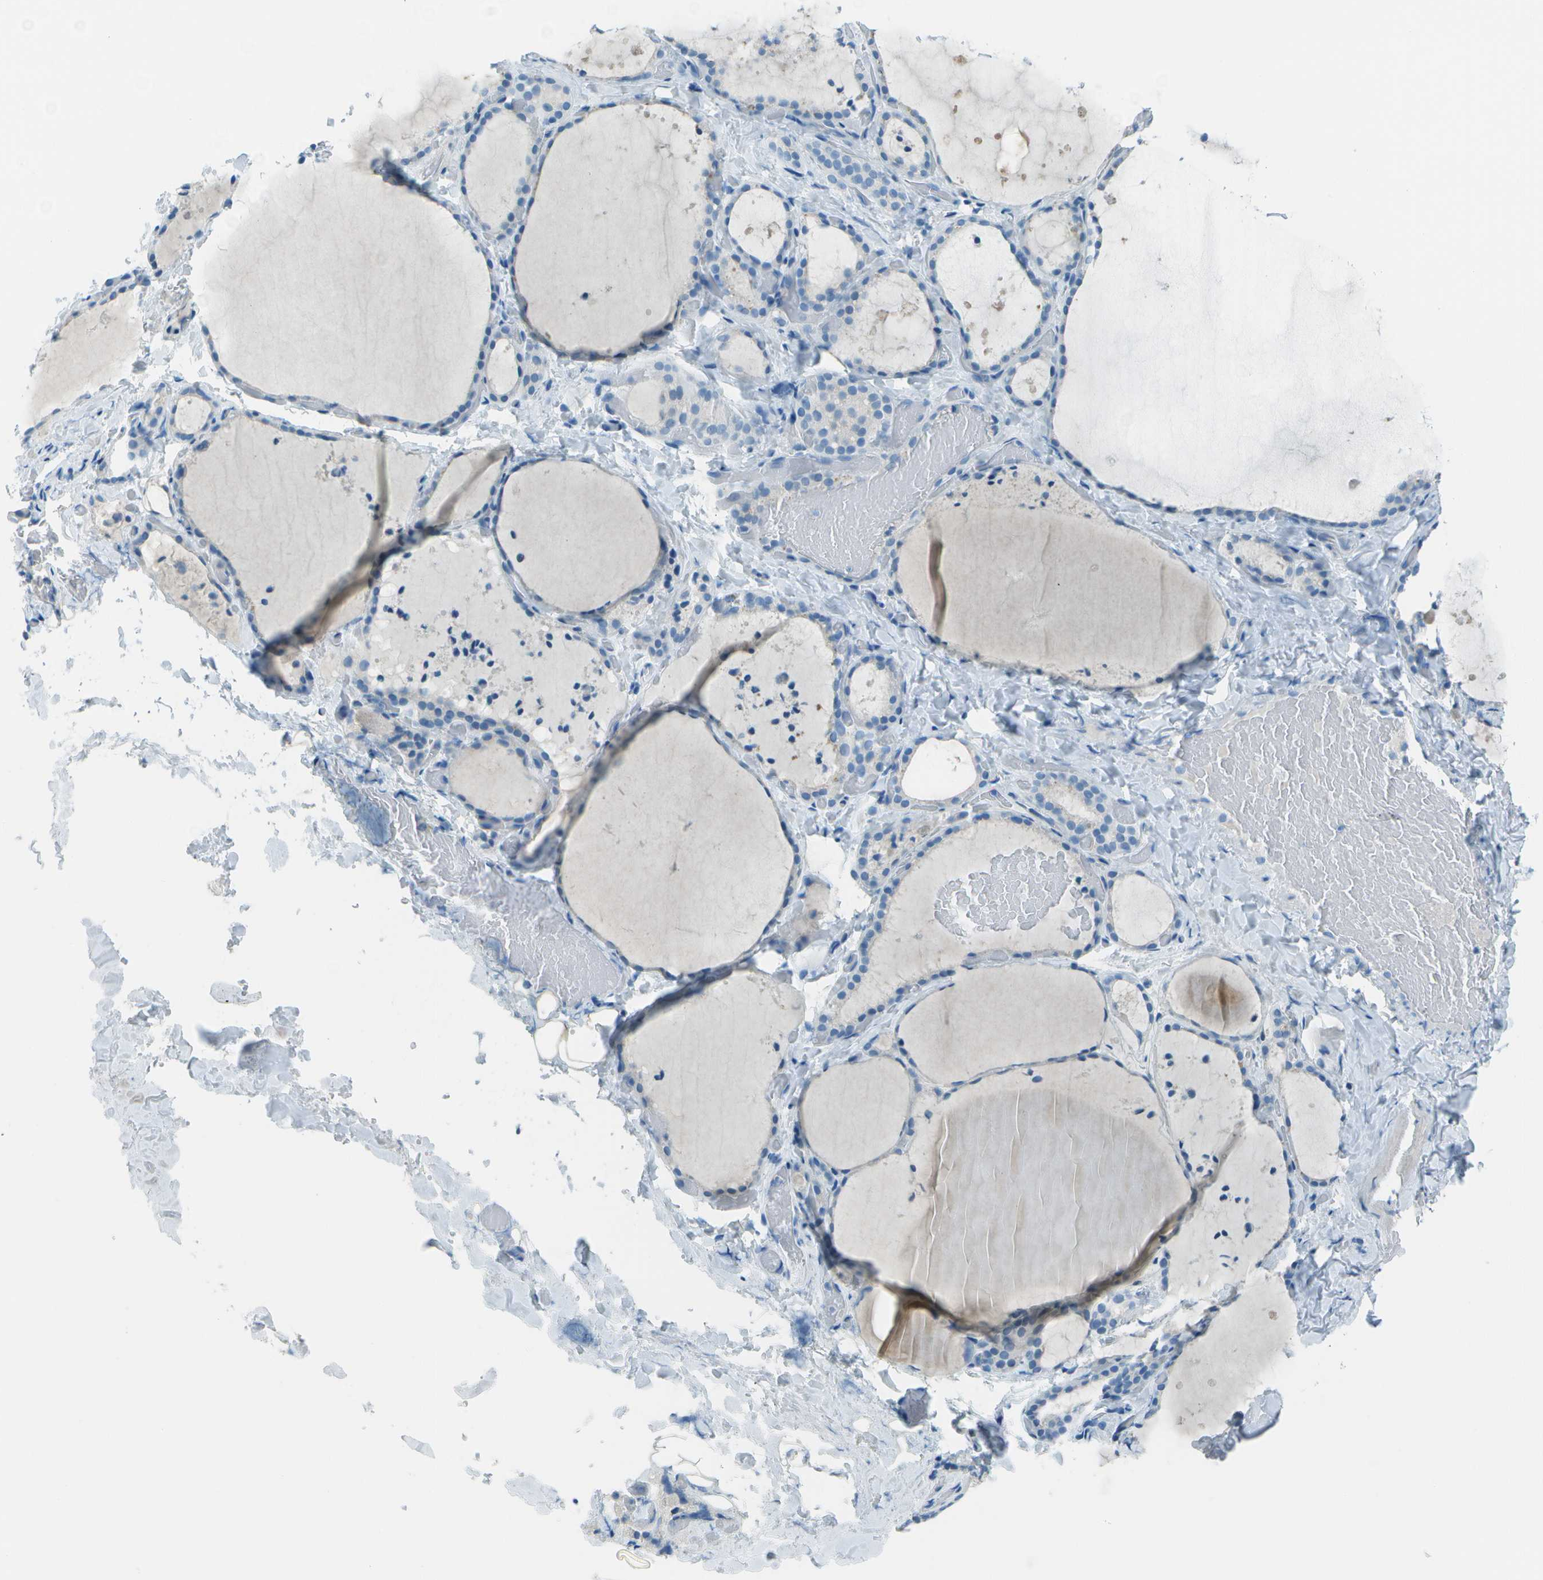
{"staining": {"intensity": "negative", "quantity": "none", "location": "none"}, "tissue": "thyroid gland", "cell_type": "Glandular cells", "image_type": "normal", "snomed": [{"axis": "morphology", "description": "Normal tissue, NOS"}, {"axis": "topography", "description": "Thyroid gland"}], "caption": "The micrograph reveals no significant staining in glandular cells of thyroid gland.", "gene": "FGF1", "patient": {"sex": "female", "age": 44}}